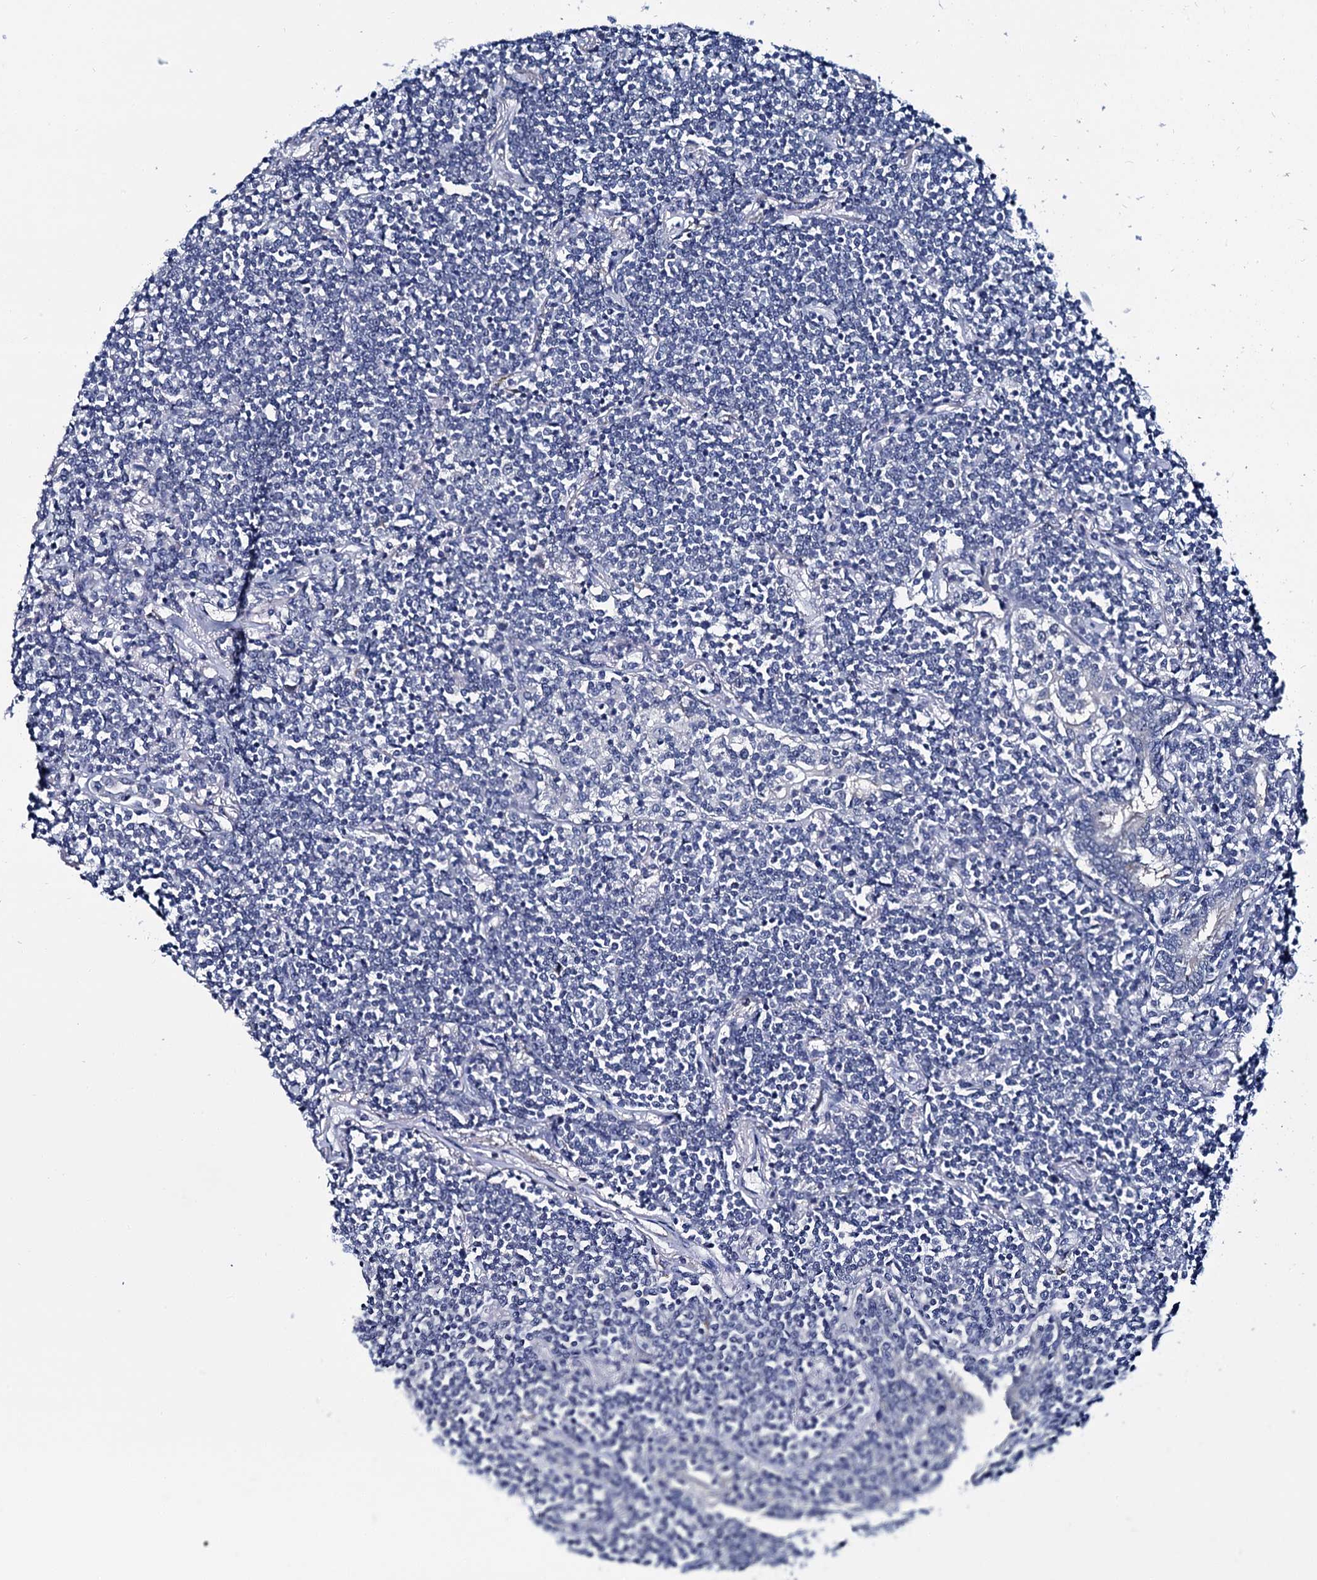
{"staining": {"intensity": "negative", "quantity": "none", "location": "none"}, "tissue": "lymphoma", "cell_type": "Tumor cells", "image_type": "cancer", "snomed": [{"axis": "morphology", "description": "Malignant lymphoma, non-Hodgkin's type, Low grade"}, {"axis": "topography", "description": "Lung"}], "caption": "Lymphoma was stained to show a protein in brown. There is no significant positivity in tumor cells.", "gene": "MIOX", "patient": {"sex": "female", "age": 71}}